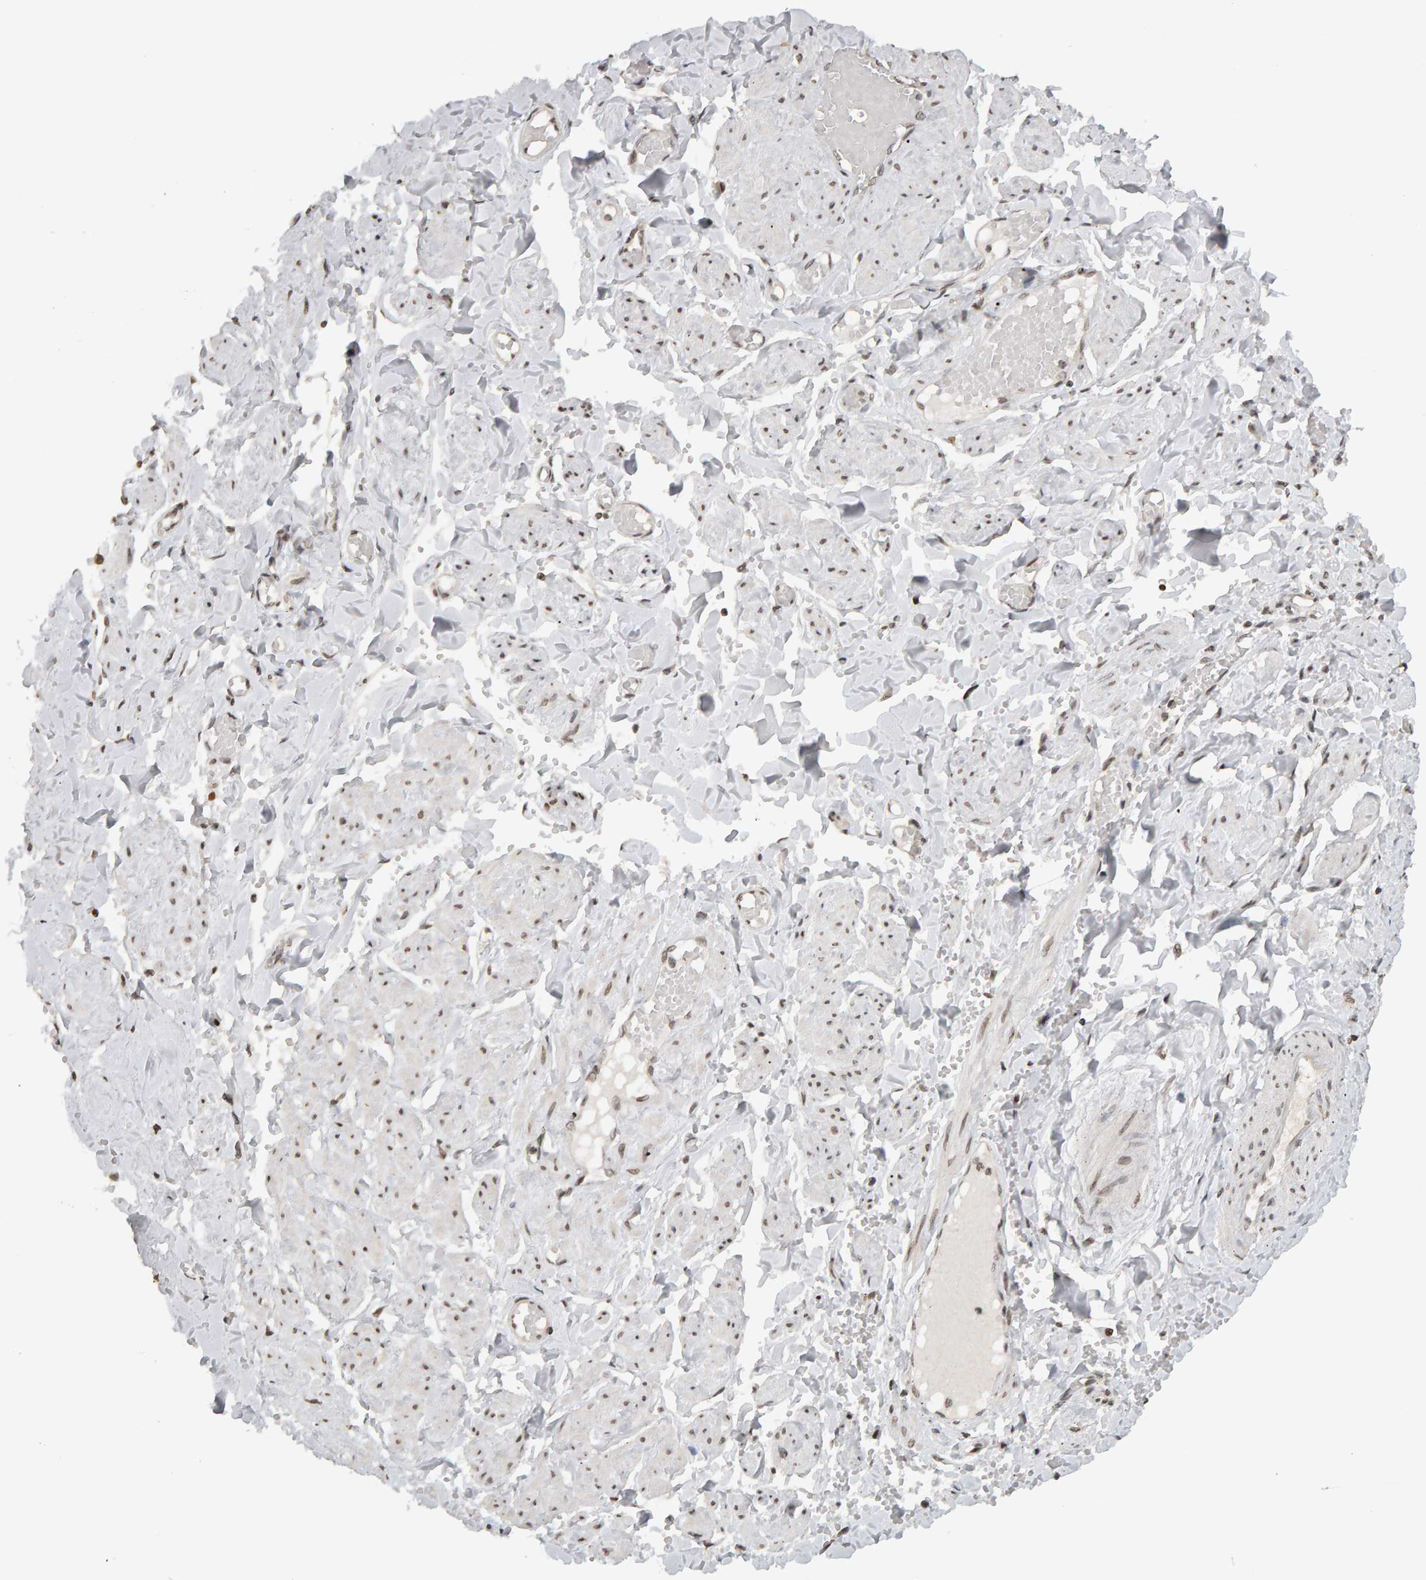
{"staining": {"intensity": "weak", "quantity": ">75%", "location": "nuclear"}, "tissue": "adipose tissue", "cell_type": "Adipocytes", "image_type": "normal", "snomed": [{"axis": "morphology", "description": "Normal tissue, NOS"}, {"axis": "topography", "description": "Vascular tissue"}, {"axis": "topography", "description": "Fallopian tube"}, {"axis": "topography", "description": "Ovary"}], "caption": "An immunohistochemistry photomicrograph of unremarkable tissue is shown. Protein staining in brown shows weak nuclear positivity in adipose tissue within adipocytes. Using DAB (3,3'-diaminobenzidine) (brown) and hematoxylin (blue) stains, captured at high magnification using brightfield microscopy.", "gene": "TRAM1", "patient": {"sex": "female", "age": 67}}